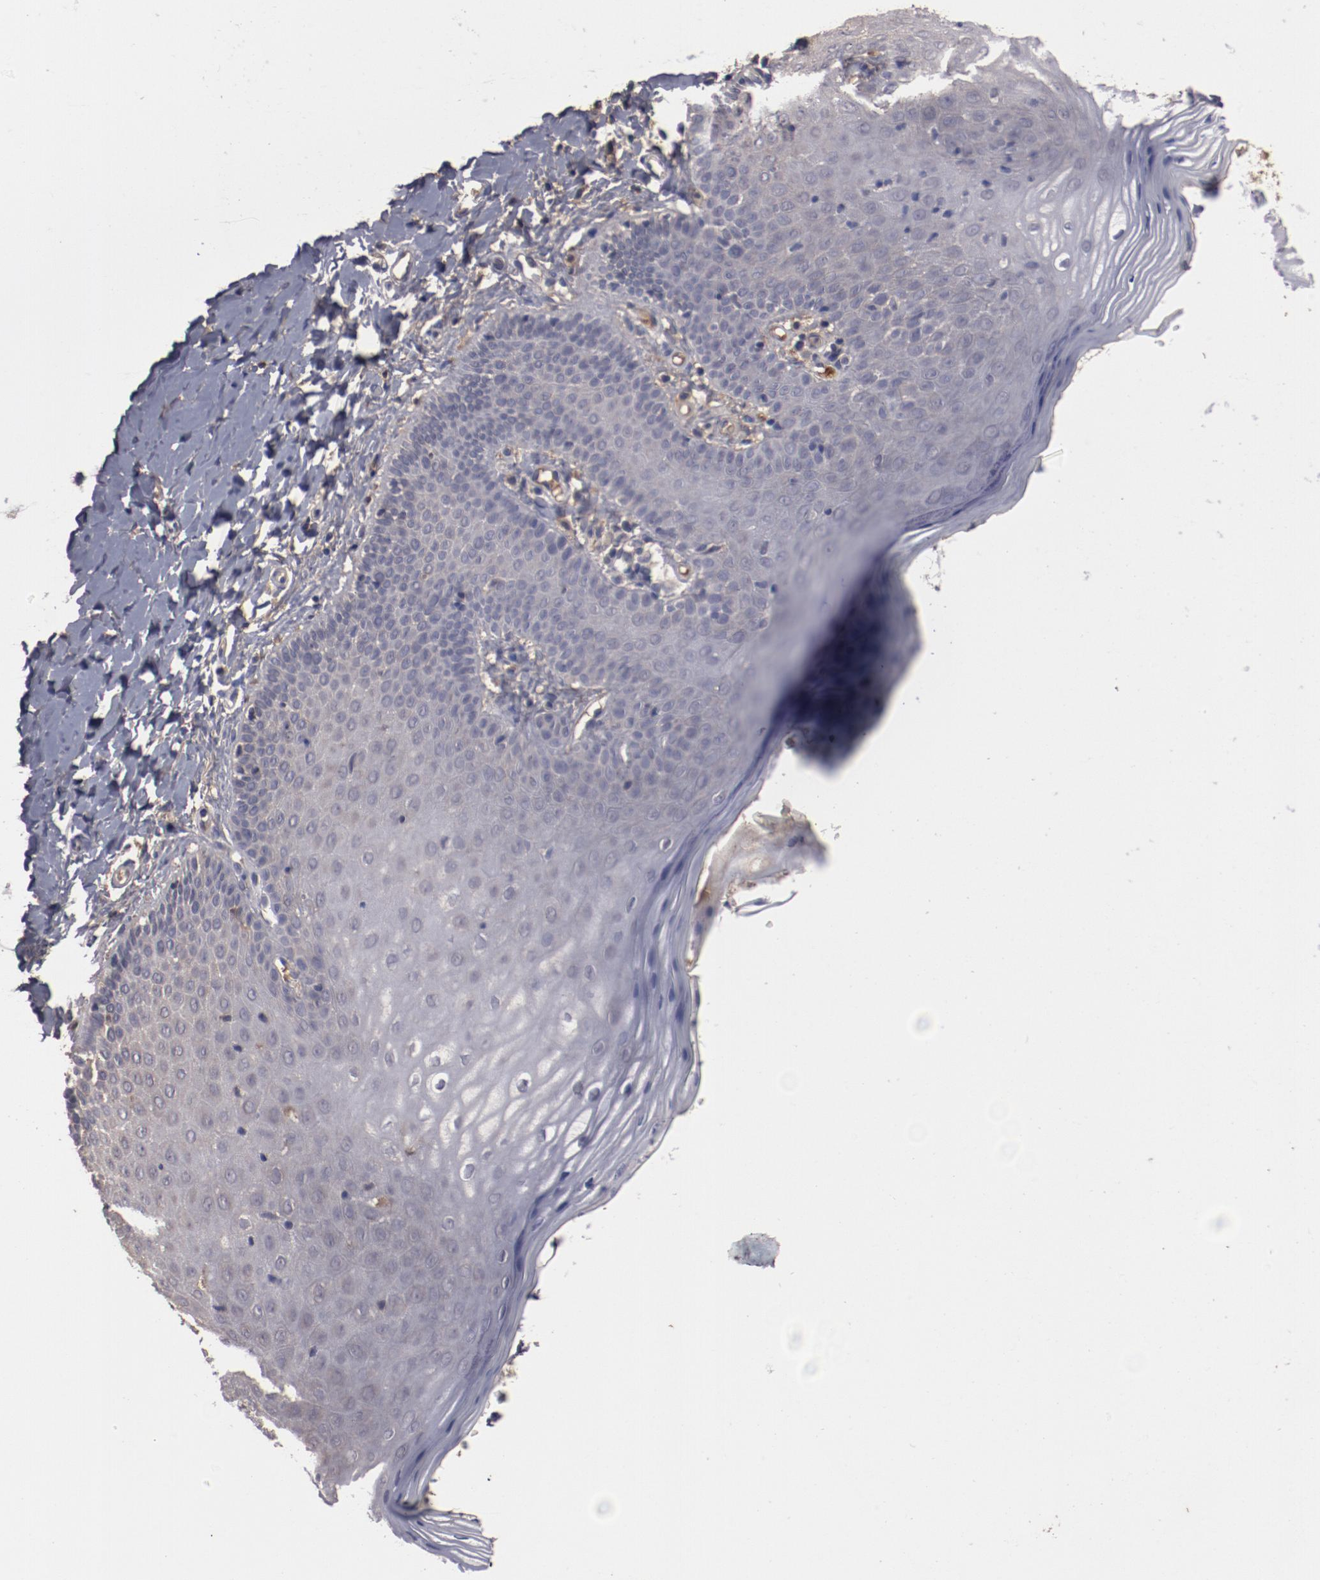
{"staining": {"intensity": "moderate", "quantity": "25%-75%", "location": "cytoplasmic/membranous"}, "tissue": "vagina", "cell_type": "Squamous epithelial cells", "image_type": "normal", "snomed": [{"axis": "morphology", "description": "Normal tissue, NOS"}, {"axis": "topography", "description": "Vagina"}], "caption": "A high-resolution photomicrograph shows IHC staining of normal vagina, which shows moderate cytoplasmic/membranous positivity in about 25%-75% of squamous epithelial cells.", "gene": "CP", "patient": {"sex": "female", "age": 55}}